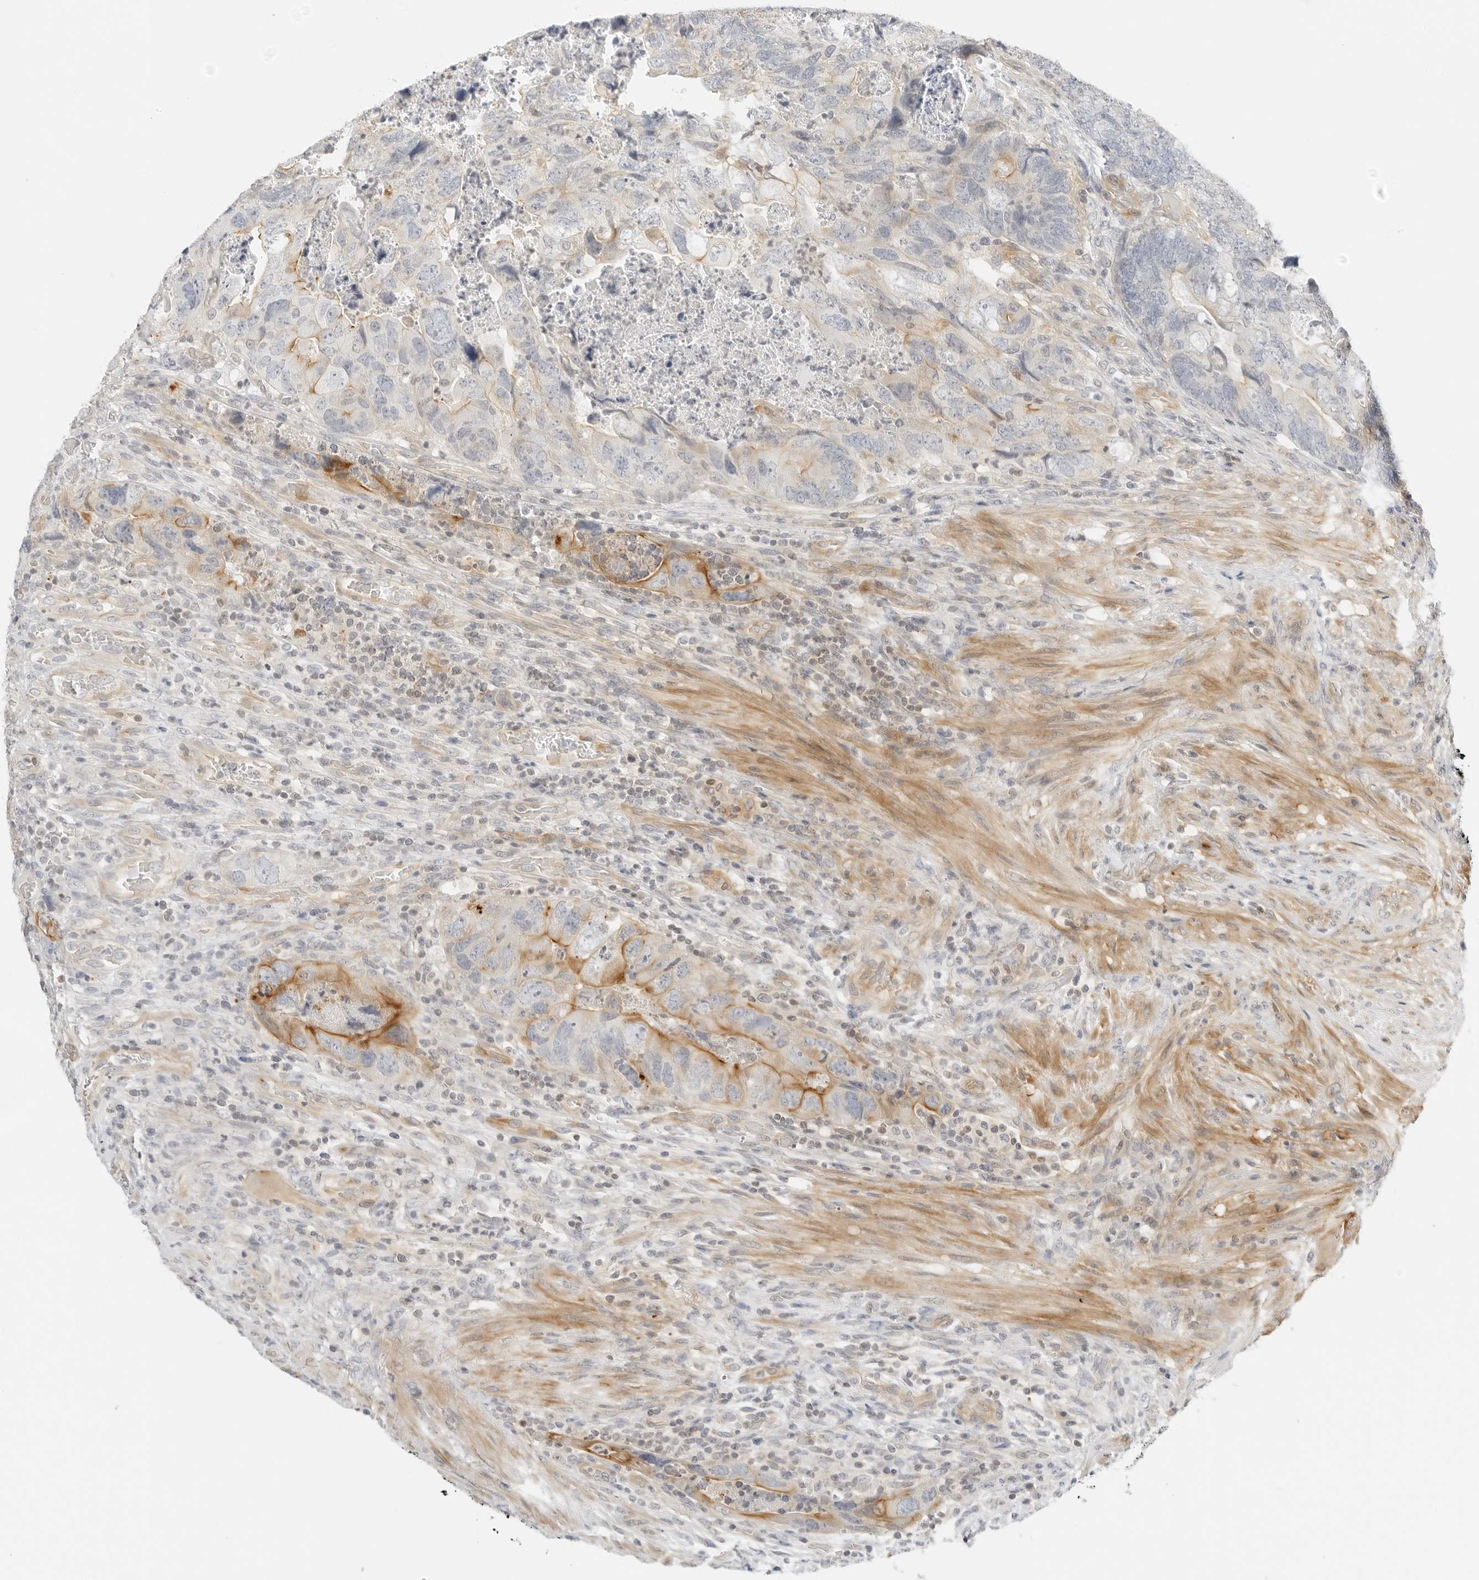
{"staining": {"intensity": "moderate", "quantity": "<25%", "location": "cytoplasmic/membranous"}, "tissue": "colorectal cancer", "cell_type": "Tumor cells", "image_type": "cancer", "snomed": [{"axis": "morphology", "description": "Adenocarcinoma, NOS"}, {"axis": "topography", "description": "Rectum"}], "caption": "A low amount of moderate cytoplasmic/membranous staining is seen in approximately <25% of tumor cells in colorectal cancer tissue.", "gene": "OSCP1", "patient": {"sex": "male", "age": 63}}